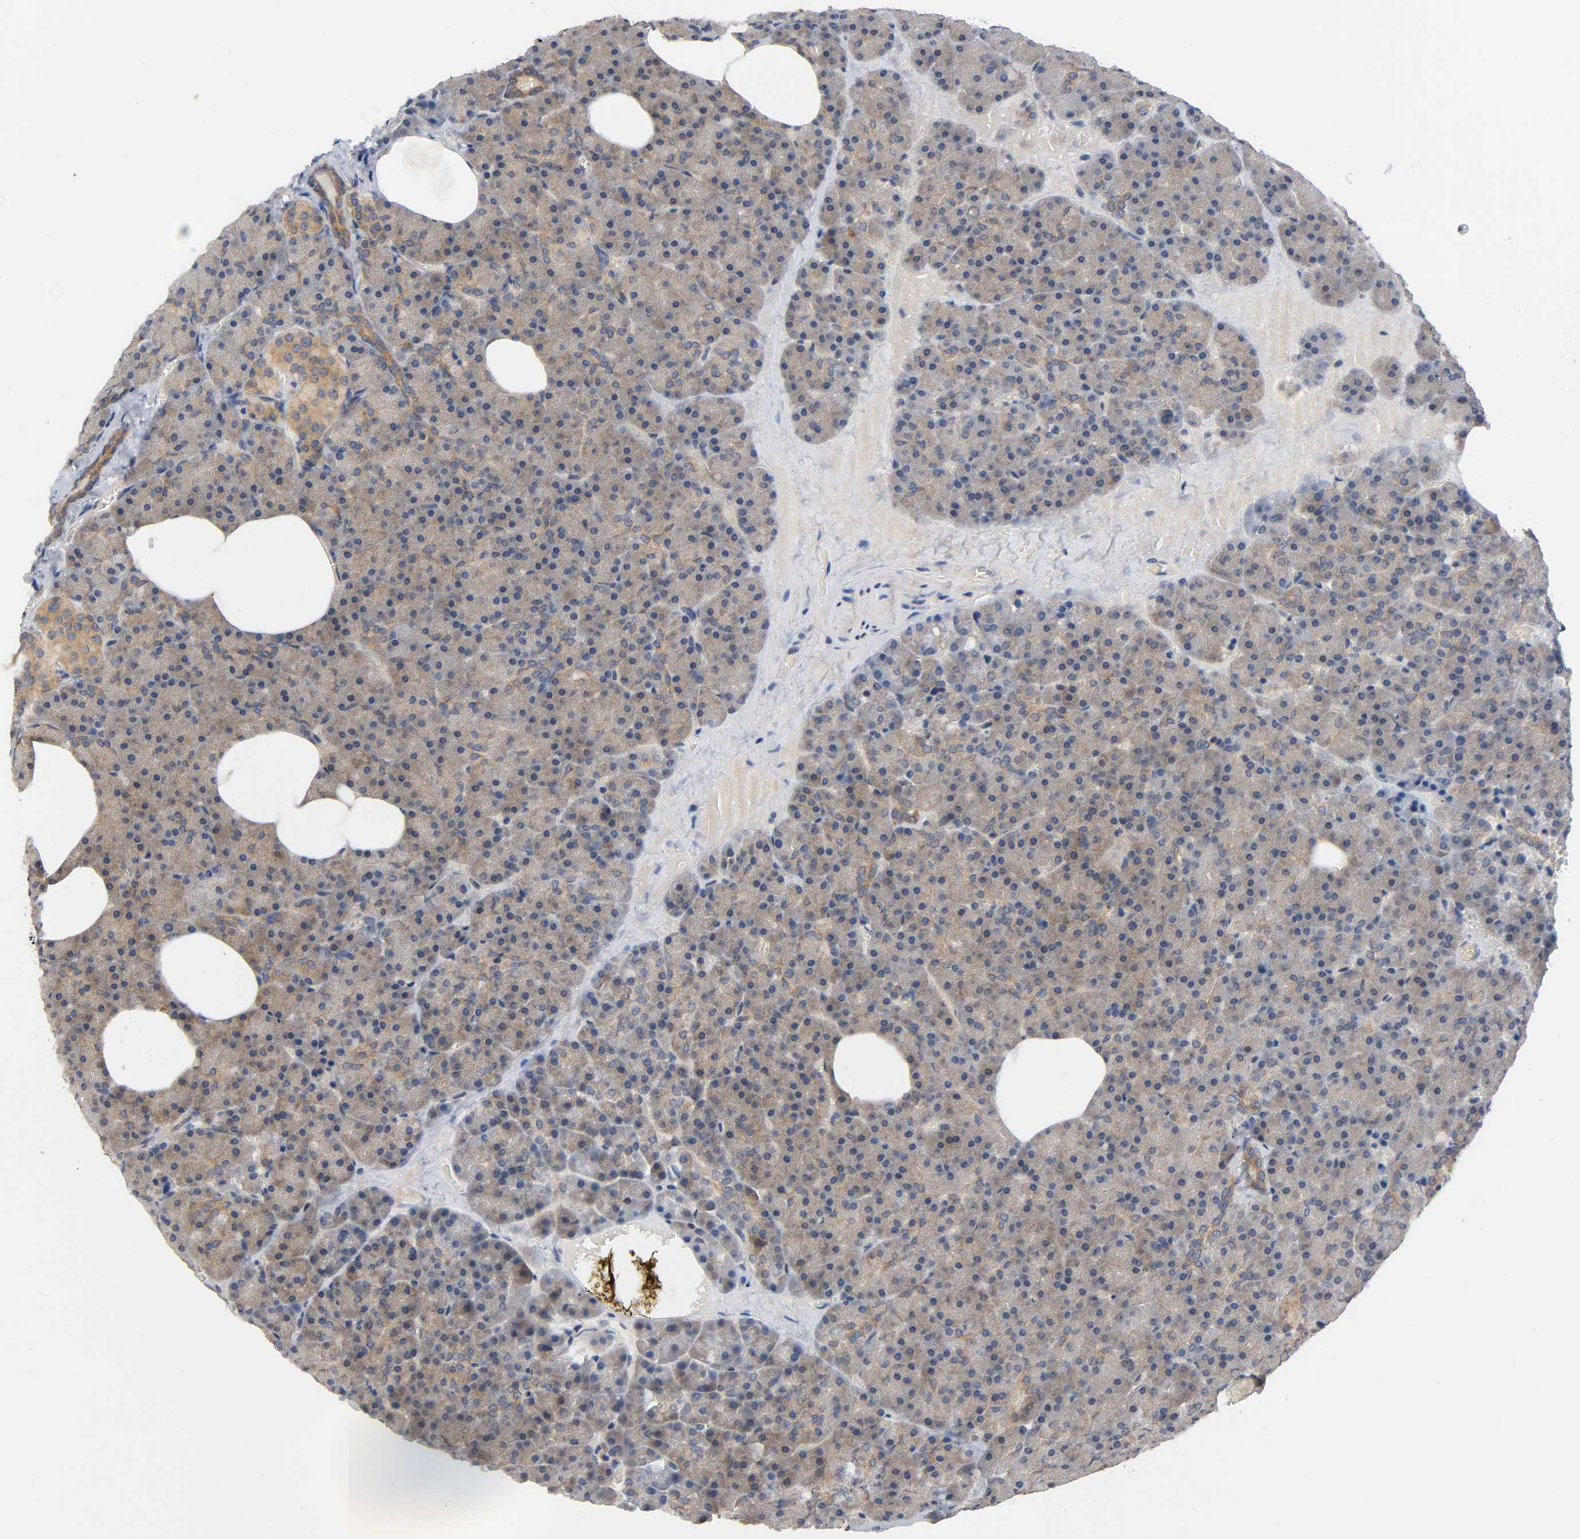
{"staining": {"intensity": "moderate", "quantity": ">75%", "location": "cytoplasmic/membranous"}, "tissue": "pancreas", "cell_type": "Exocrine glandular cells", "image_type": "normal", "snomed": [{"axis": "morphology", "description": "Normal tissue, NOS"}, {"axis": "topography", "description": "Pancreas"}], "caption": "Pancreas stained with DAB (3,3'-diaminobenzidine) IHC shows medium levels of moderate cytoplasmic/membranous staining in about >75% of exocrine glandular cells. Using DAB (3,3'-diaminobenzidine) (brown) and hematoxylin (blue) stains, captured at high magnification using brightfield microscopy.", "gene": "HDAC6", "patient": {"sex": "female", "age": 35}}